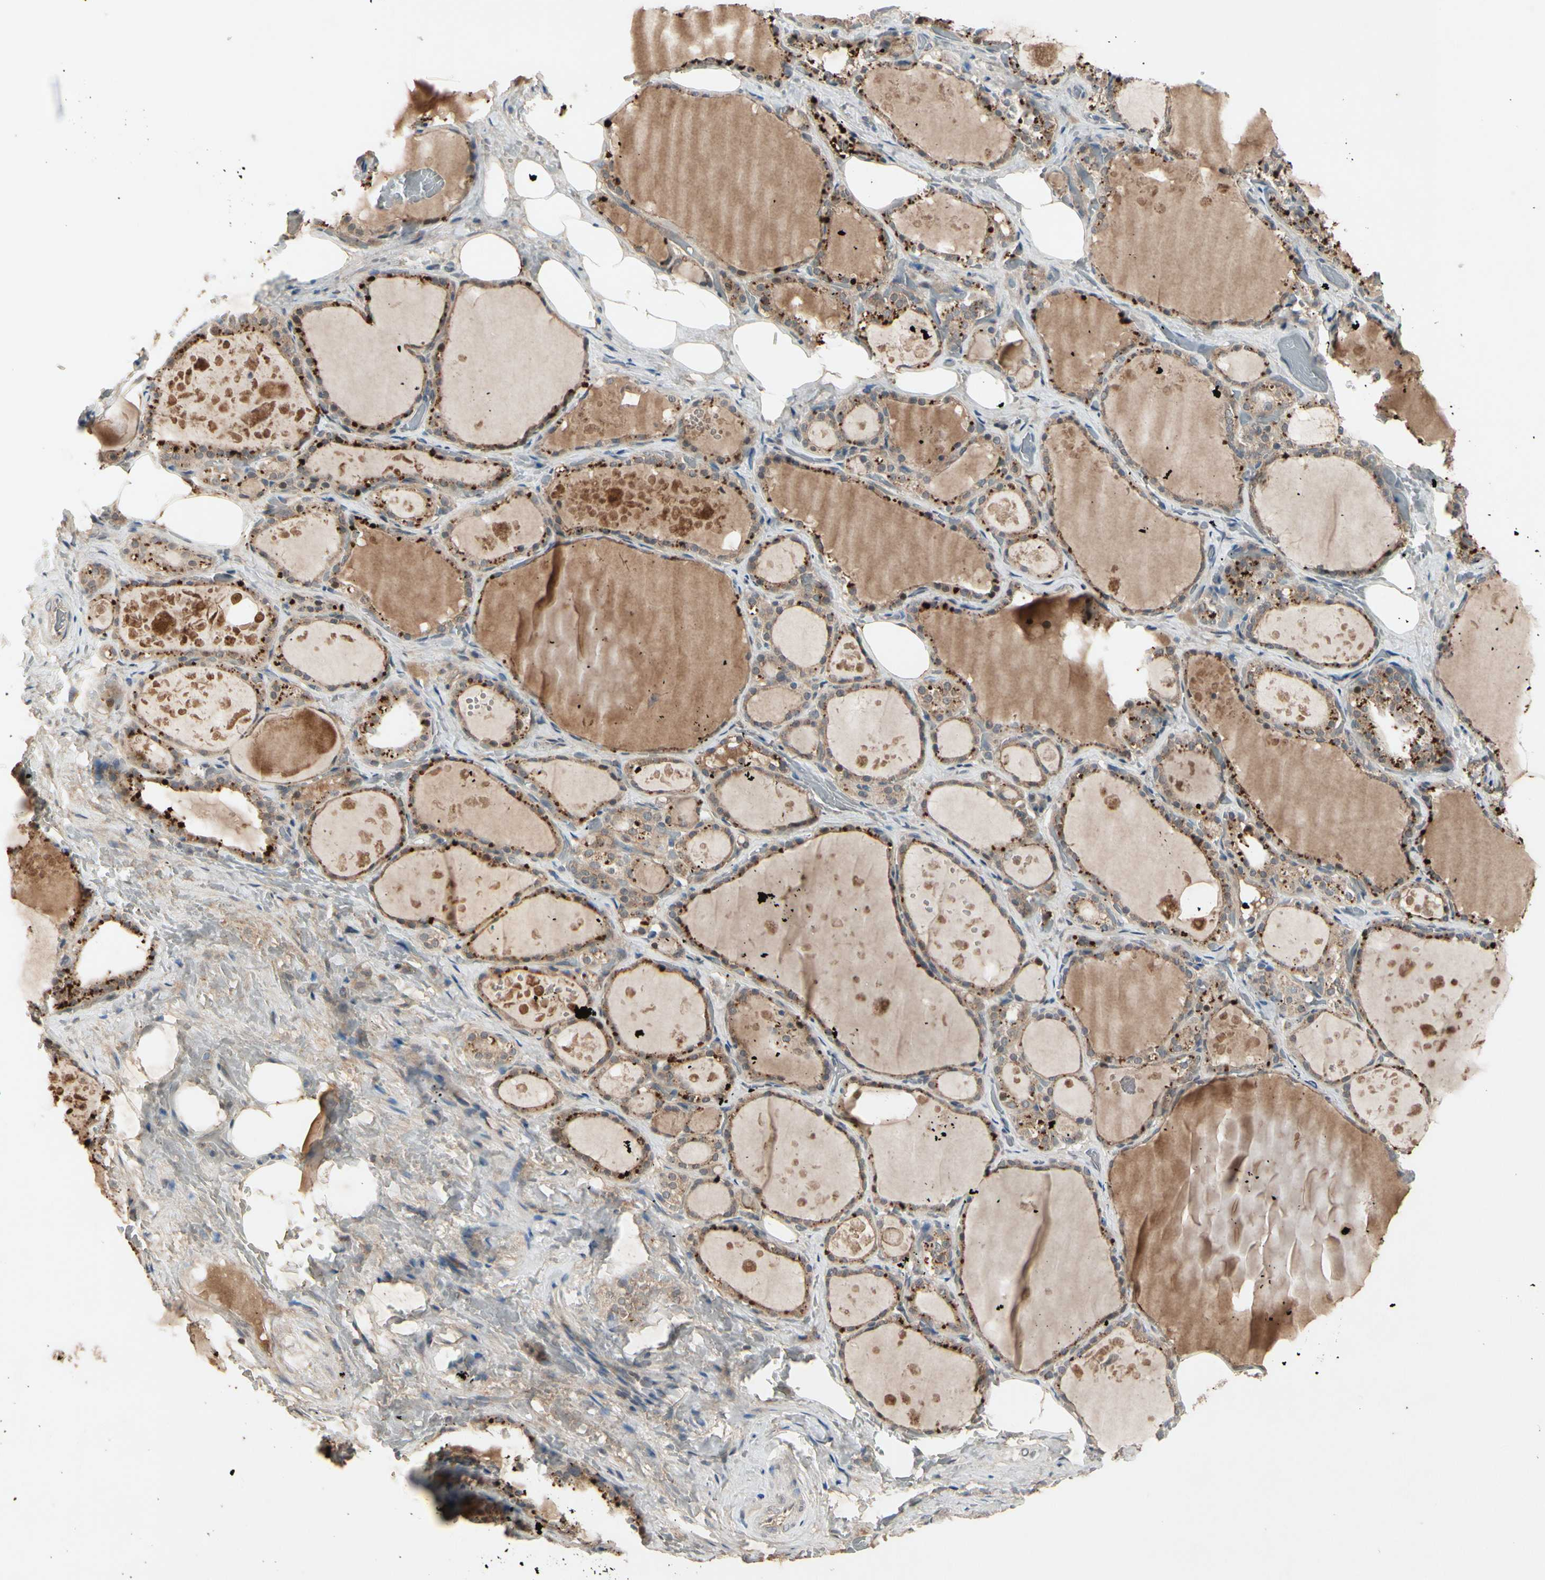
{"staining": {"intensity": "moderate", "quantity": ">75%", "location": "cytoplasmic/membranous"}, "tissue": "thyroid gland", "cell_type": "Glandular cells", "image_type": "normal", "snomed": [{"axis": "morphology", "description": "Normal tissue, NOS"}, {"axis": "topography", "description": "Thyroid gland"}], "caption": "Protein expression analysis of benign thyroid gland reveals moderate cytoplasmic/membranous expression in about >75% of glandular cells.", "gene": "FHDC1", "patient": {"sex": "male", "age": 61}}